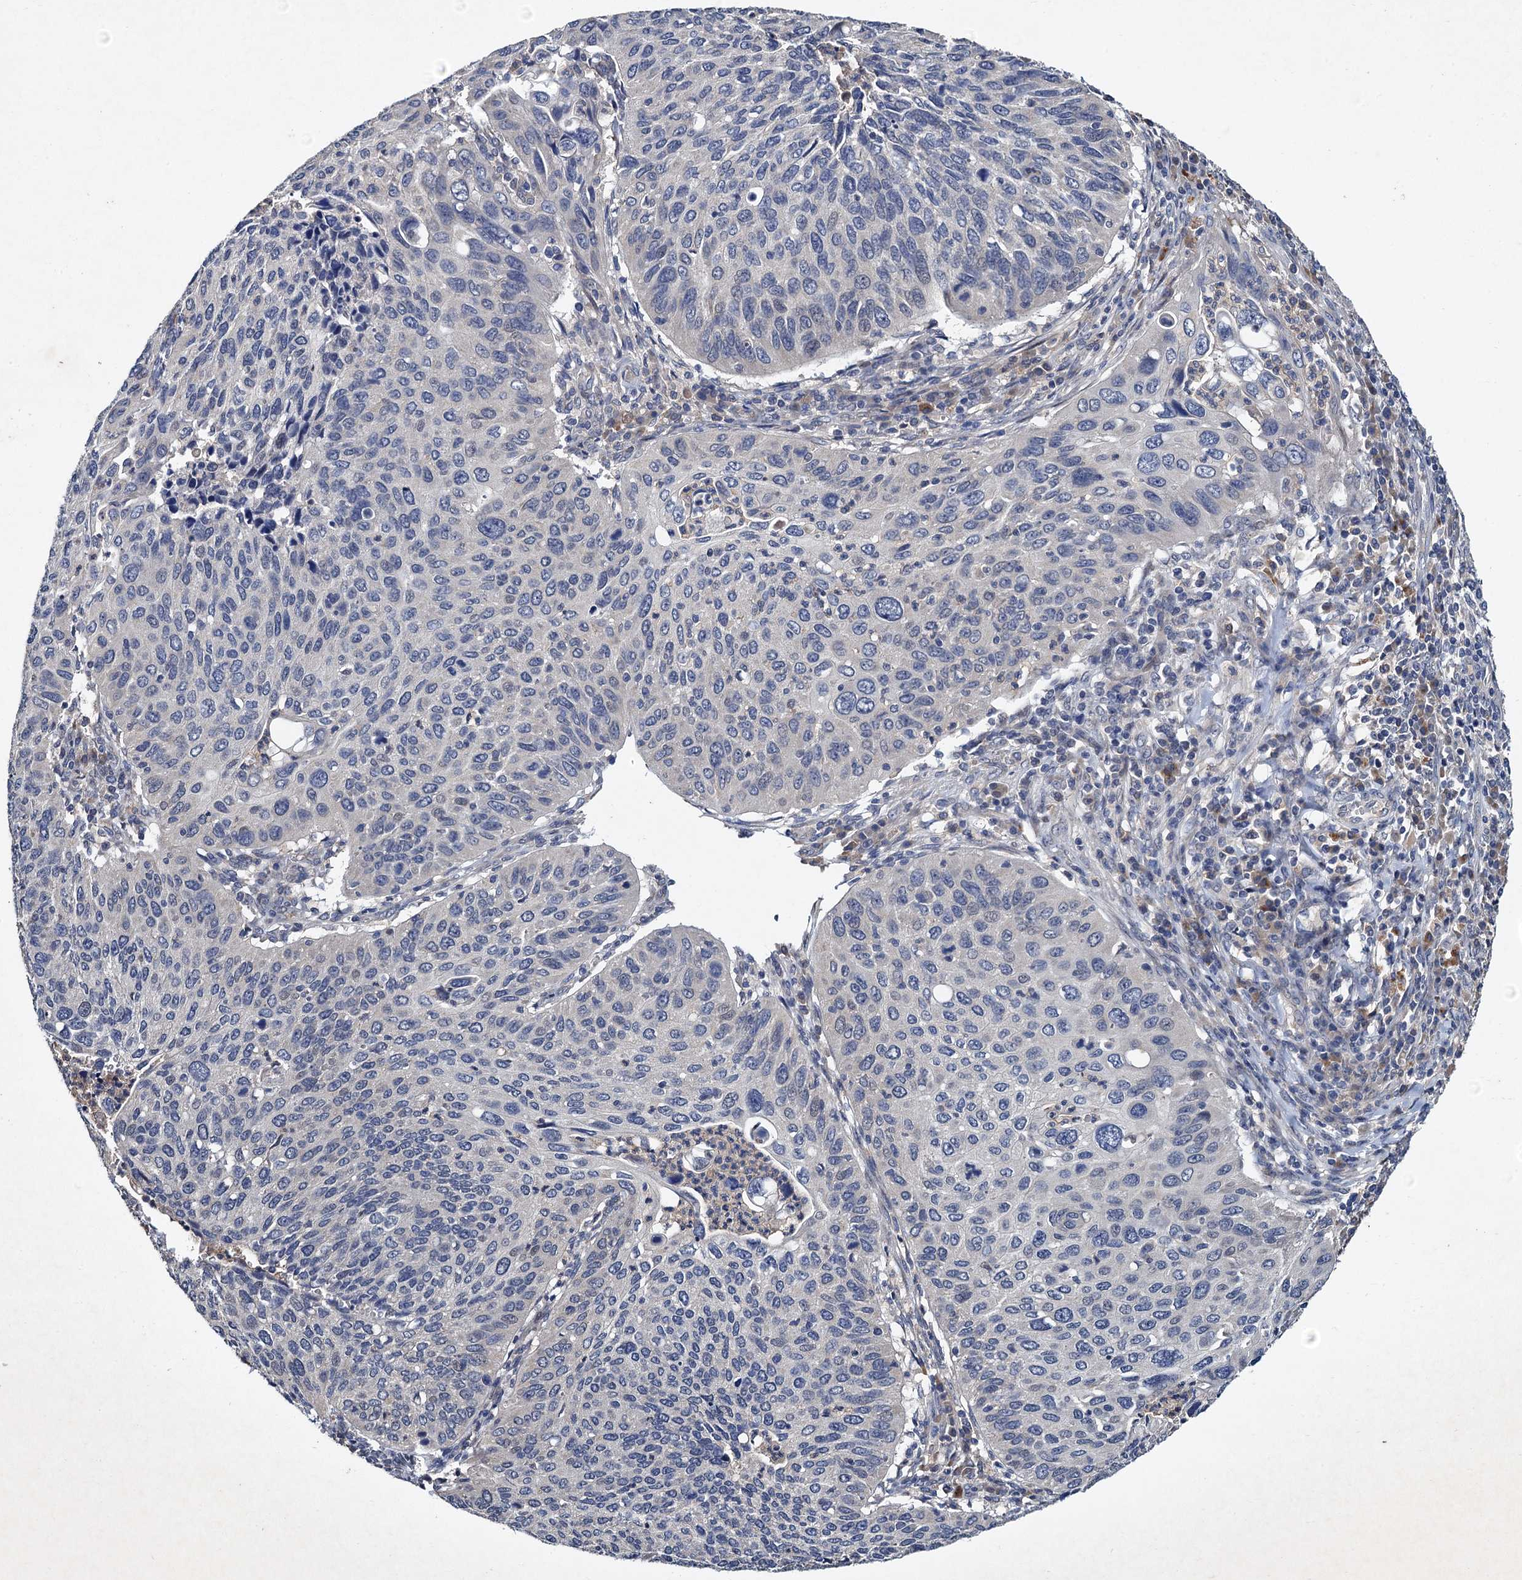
{"staining": {"intensity": "weak", "quantity": "<25%", "location": "nuclear"}, "tissue": "cervical cancer", "cell_type": "Tumor cells", "image_type": "cancer", "snomed": [{"axis": "morphology", "description": "Squamous cell carcinoma, NOS"}, {"axis": "topography", "description": "Cervix"}], "caption": "A high-resolution image shows immunohistochemistry (IHC) staining of cervical cancer, which demonstrates no significant staining in tumor cells.", "gene": "TMEM39B", "patient": {"sex": "female", "age": 38}}